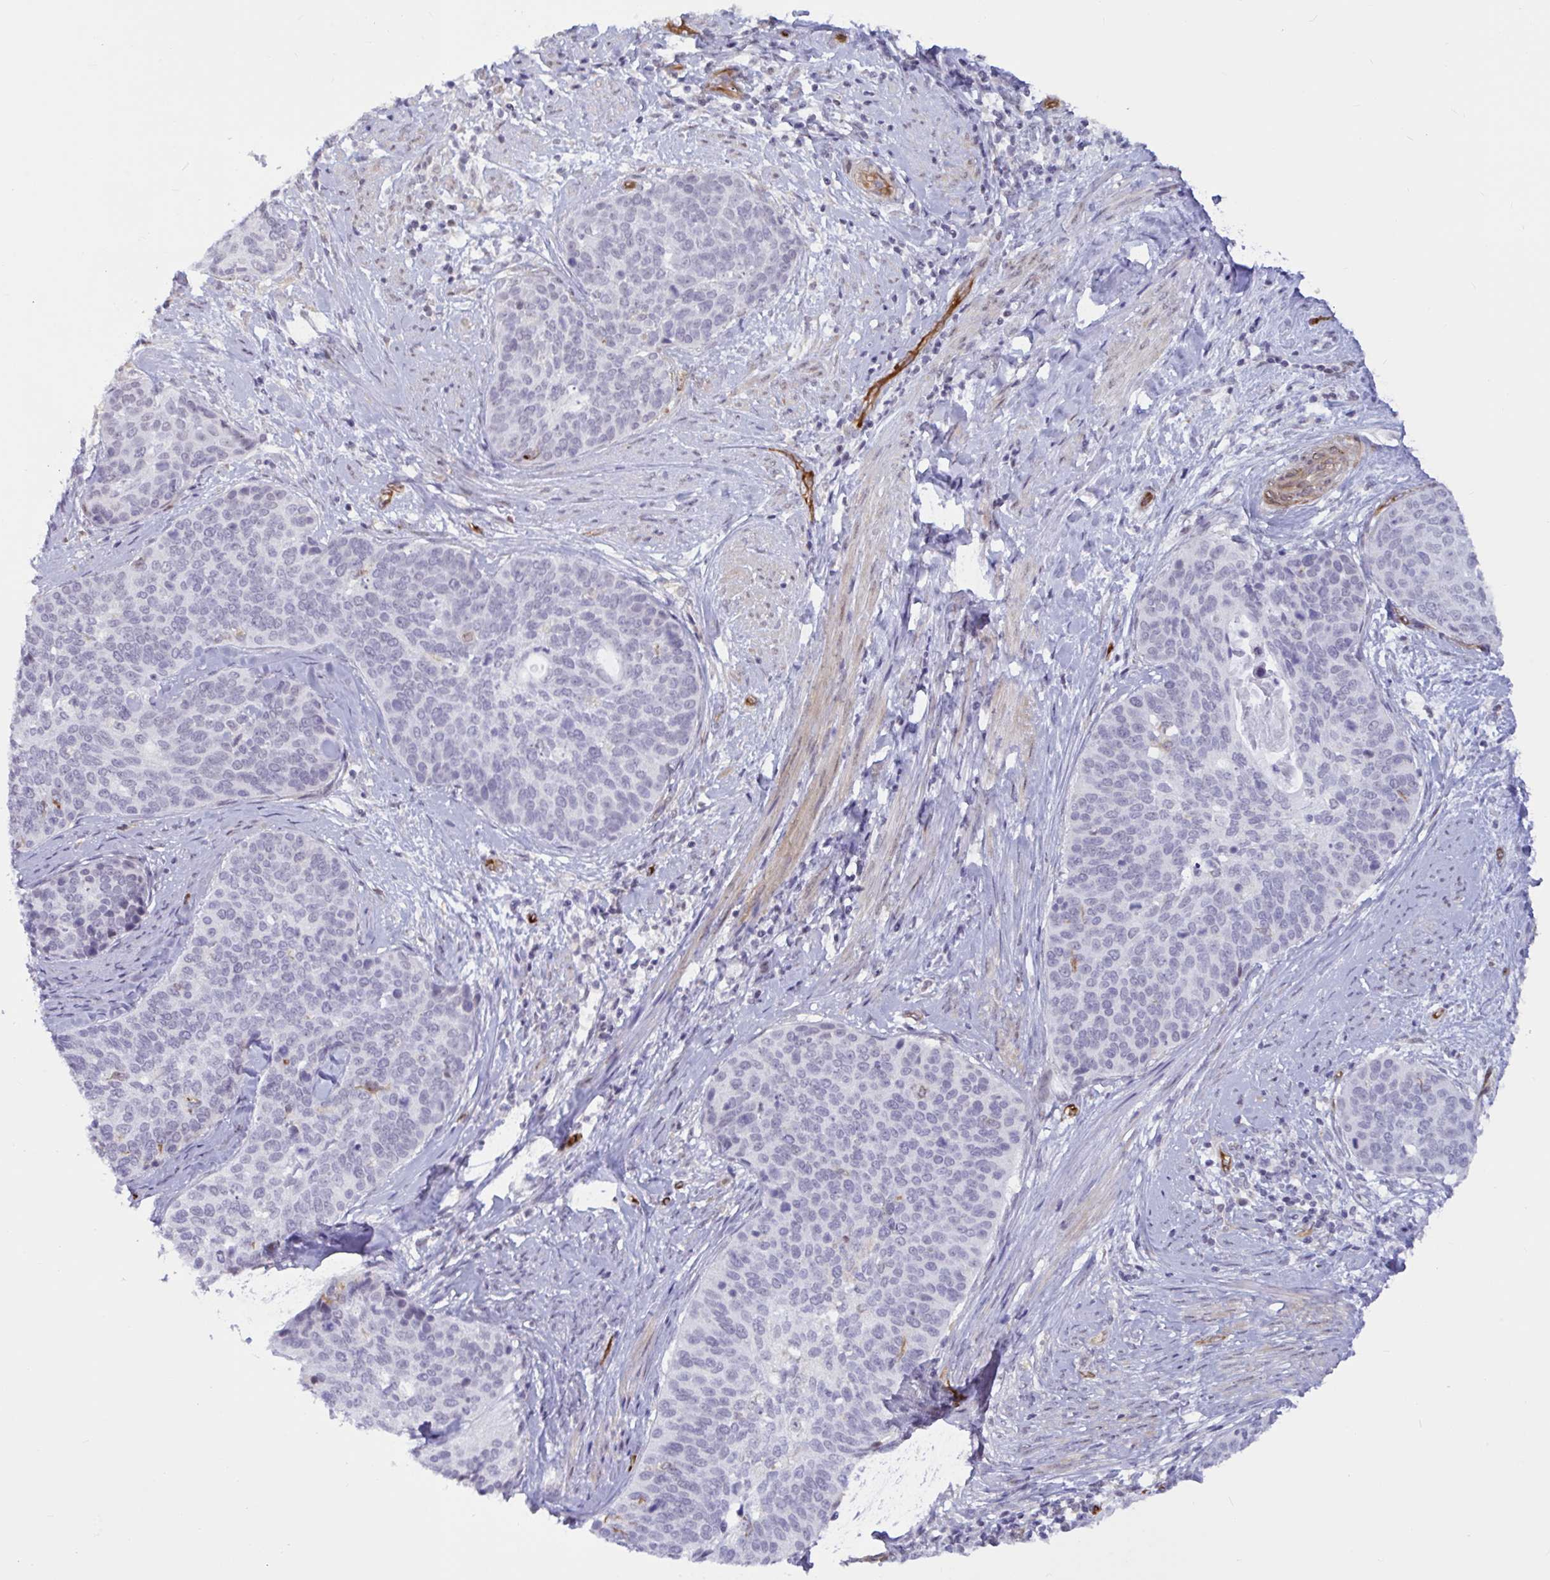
{"staining": {"intensity": "negative", "quantity": "none", "location": "none"}, "tissue": "cervical cancer", "cell_type": "Tumor cells", "image_type": "cancer", "snomed": [{"axis": "morphology", "description": "Squamous cell carcinoma, NOS"}, {"axis": "topography", "description": "Cervix"}], "caption": "IHC image of human cervical cancer stained for a protein (brown), which demonstrates no staining in tumor cells.", "gene": "EML1", "patient": {"sex": "female", "age": 69}}